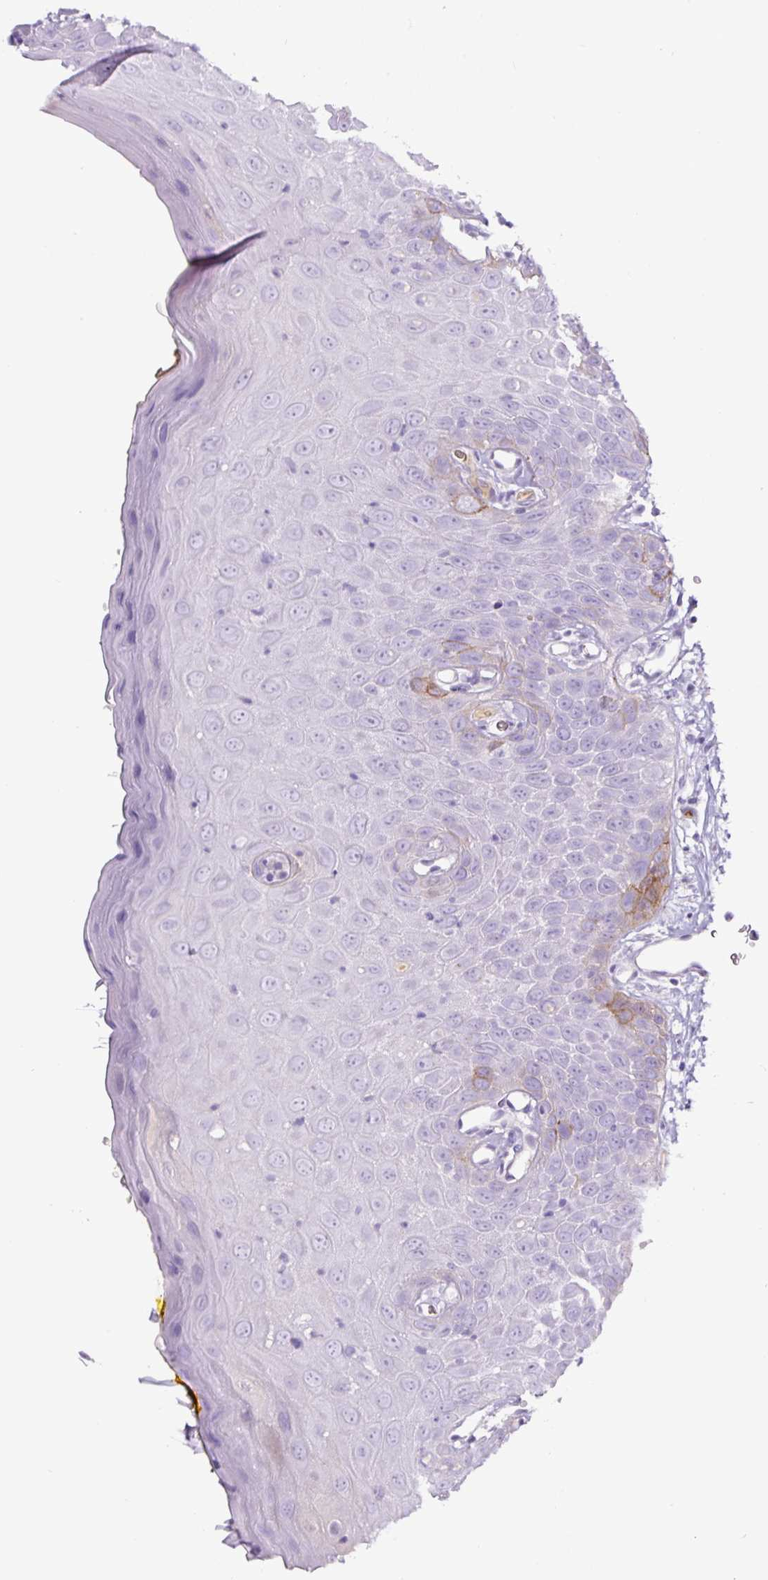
{"staining": {"intensity": "moderate", "quantity": "<25%", "location": "cytoplasmic/membranous"}, "tissue": "oral mucosa", "cell_type": "Squamous epithelial cells", "image_type": "normal", "snomed": [{"axis": "morphology", "description": "Normal tissue, NOS"}, {"axis": "morphology", "description": "Squamous cell carcinoma, NOS"}, {"axis": "topography", "description": "Oral tissue"}, {"axis": "topography", "description": "Tounge, NOS"}, {"axis": "topography", "description": "Head-Neck"}], "caption": "Oral mucosa stained with immunohistochemistry (IHC) exhibits moderate cytoplasmic/membranous positivity in approximately <25% of squamous epithelial cells.", "gene": "OR14A2", "patient": {"sex": "male", "age": 76}}